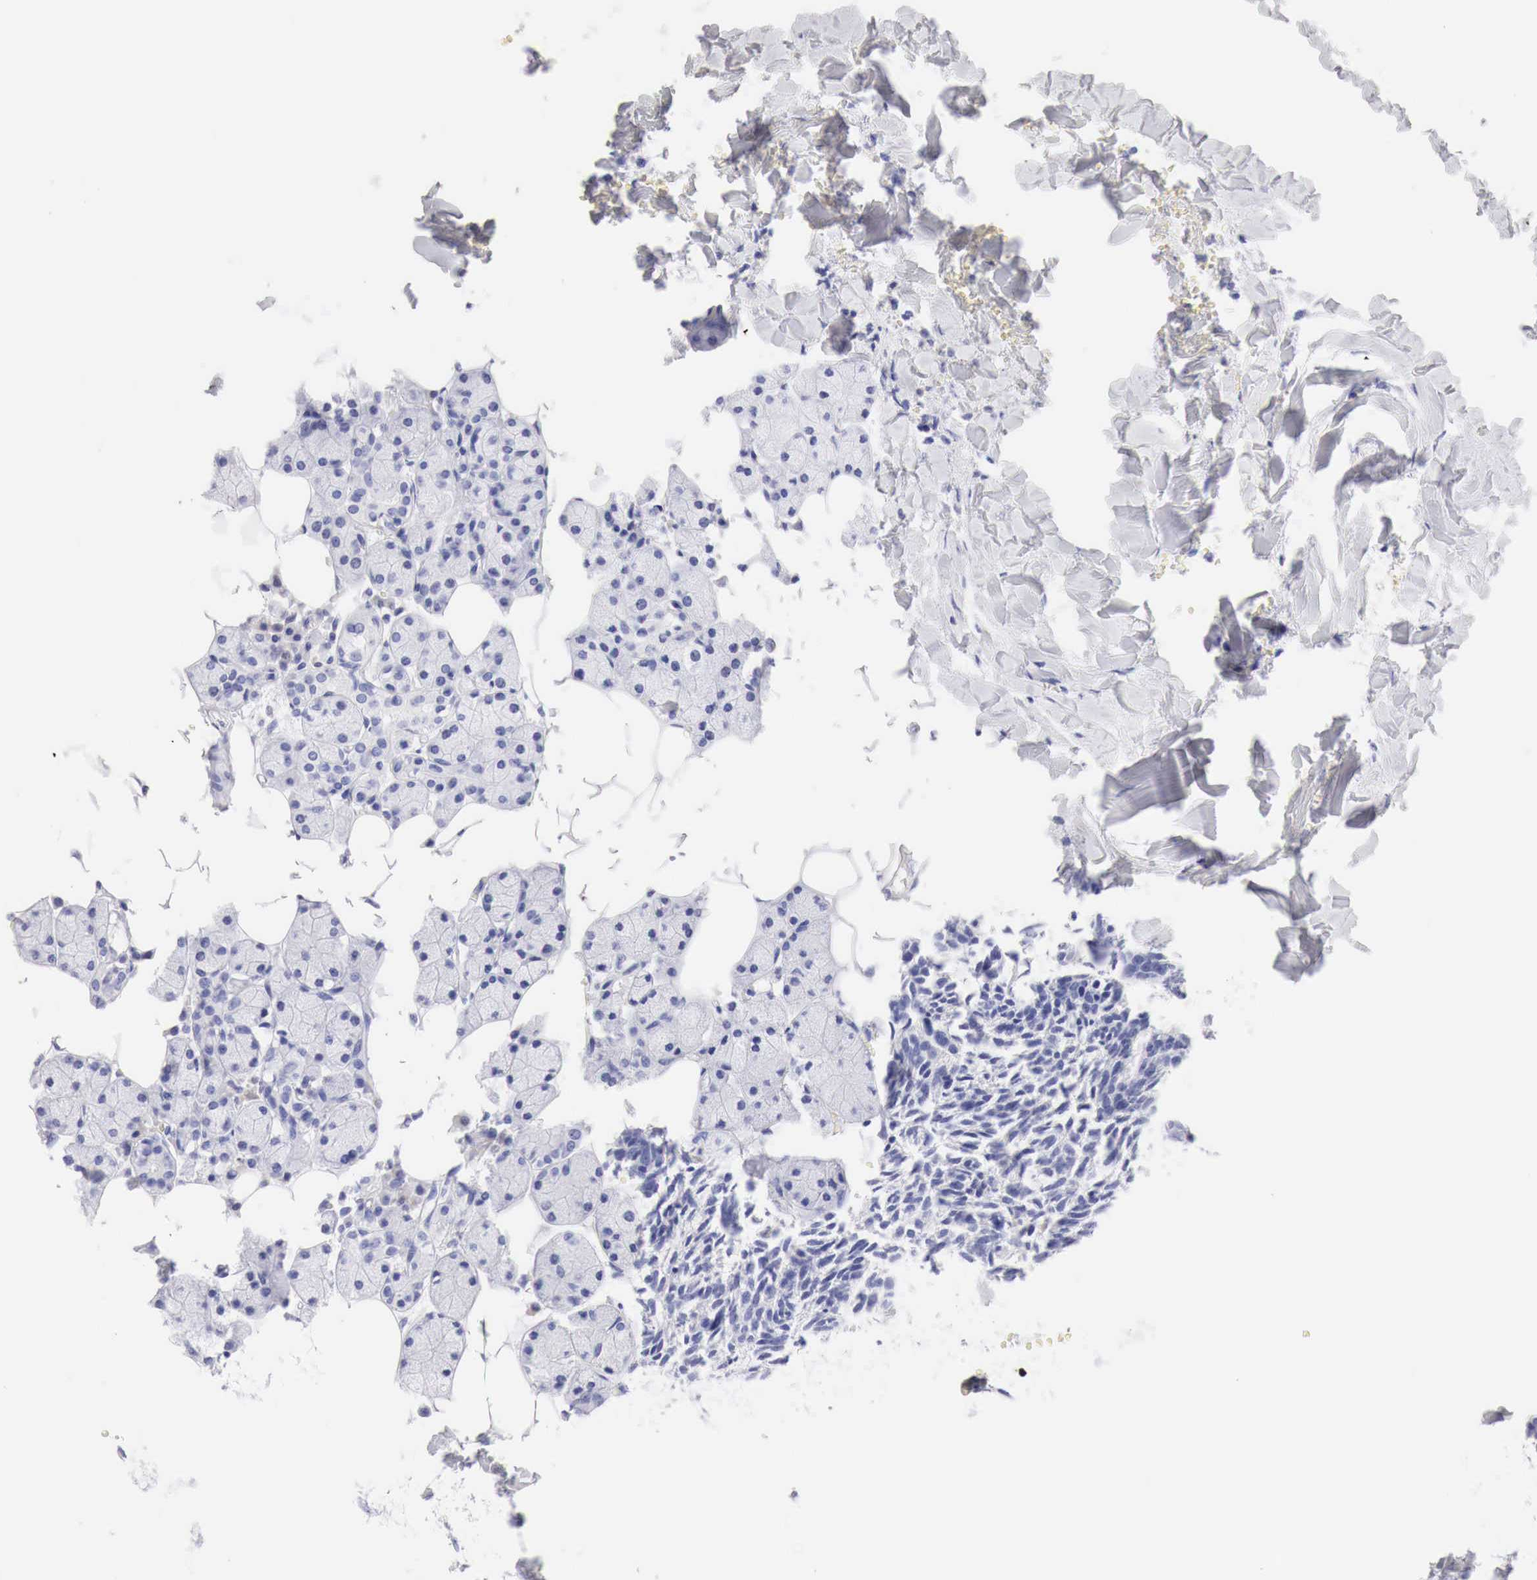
{"staining": {"intensity": "negative", "quantity": "none", "location": "none"}, "tissue": "head and neck cancer", "cell_type": "Tumor cells", "image_type": "cancer", "snomed": [{"axis": "morphology", "description": "Squamous cell carcinoma, NOS"}, {"axis": "topography", "description": "Salivary gland"}, {"axis": "topography", "description": "Head-Neck"}], "caption": "IHC photomicrograph of neoplastic tissue: human head and neck cancer (squamous cell carcinoma) stained with DAB (3,3'-diaminobenzidine) displays no significant protein positivity in tumor cells. The staining is performed using DAB (3,3'-diaminobenzidine) brown chromogen with nuclei counter-stained in using hematoxylin.", "gene": "CDKN2A", "patient": {"sex": "male", "age": 70}}